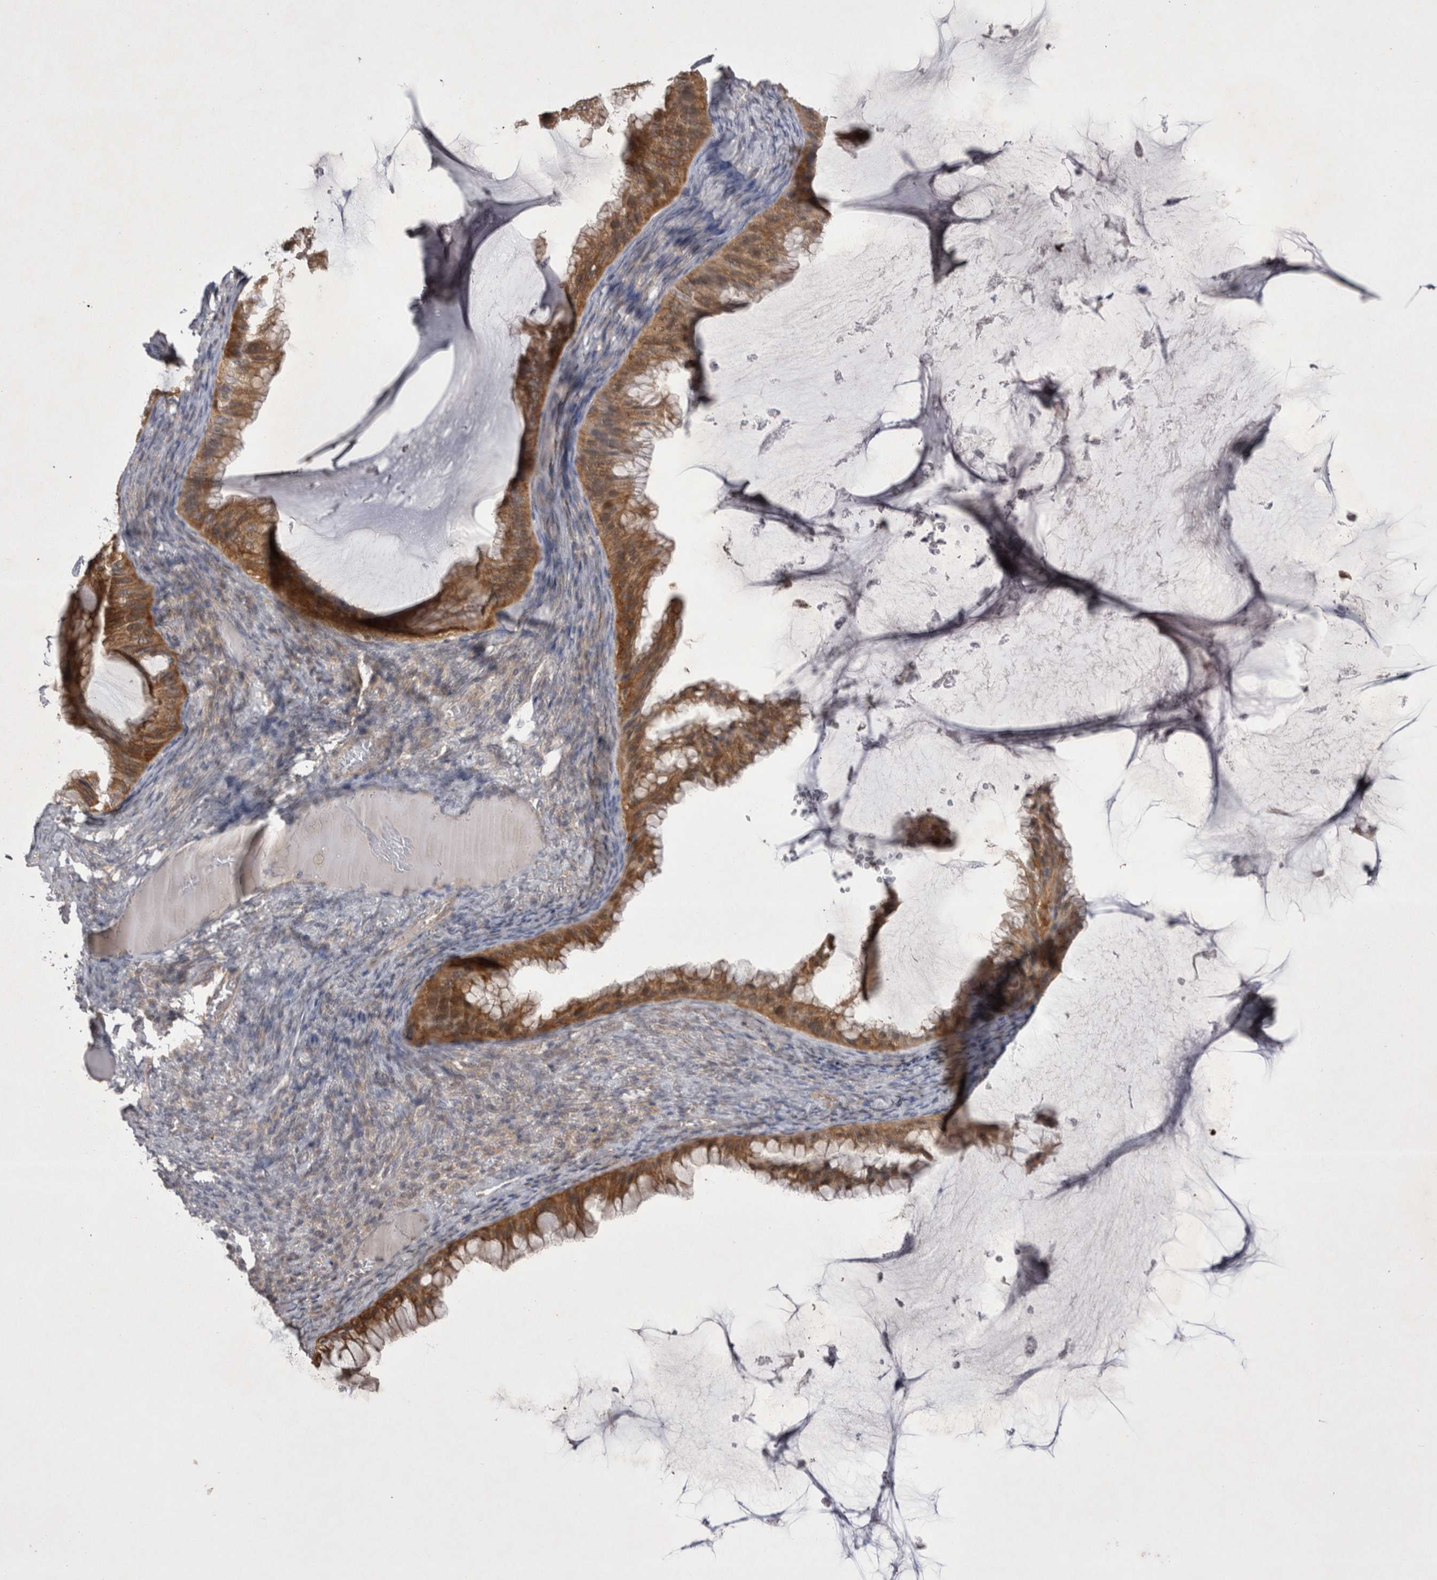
{"staining": {"intensity": "moderate", "quantity": ">75%", "location": "cytoplasmic/membranous"}, "tissue": "ovarian cancer", "cell_type": "Tumor cells", "image_type": "cancer", "snomed": [{"axis": "morphology", "description": "Cystadenocarcinoma, mucinous, NOS"}, {"axis": "topography", "description": "Ovary"}], "caption": "Tumor cells show medium levels of moderate cytoplasmic/membranous positivity in about >75% of cells in mucinous cystadenocarcinoma (ovarian). (Stains: DAB (3,3'-diaminobenzidine) in brown, nuclei in blue, Microscopy: brightfield microscopy at high magnification).", "gene": "CTBS", "patient": {"sex": "female", "age": 61}}